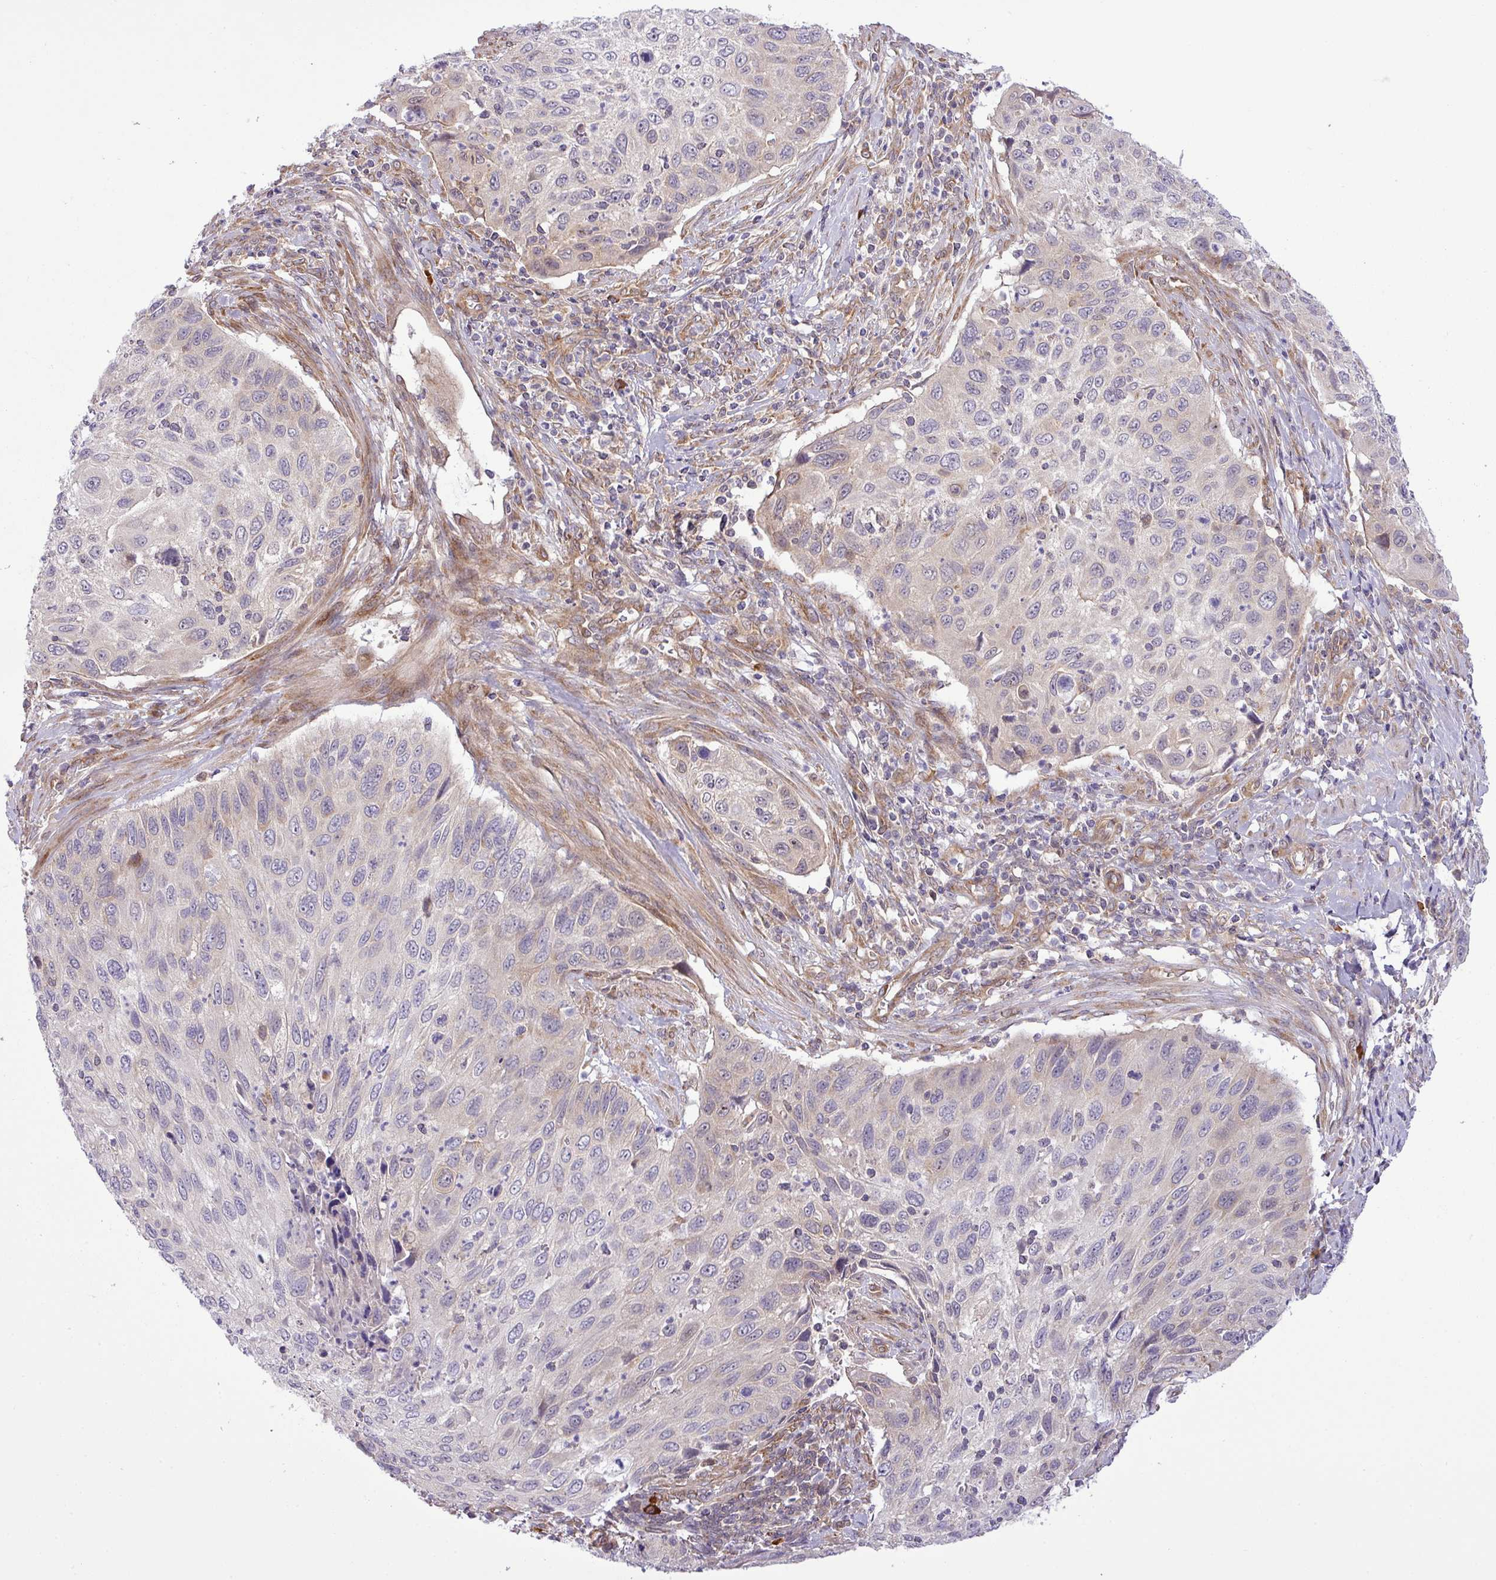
{"staining": {"intensity": "negative", "quantity": "none", "location": "none"}, "tissue": "cervical cancer", "cell_type": "Tumor cells", "image_type": "cancer", "snomed": [{"axis": "morphology", "description": "Squamous cell carcinoma, NOS"}, {"axis": "topography", "description": "Cervix"}], "caption": "Immunohistochemistry image of neoplastic tissue: cervical cancer stained with DAB (3,3'-diaminobenzidine) shows no significant protein positivity in tumor cells.", "gene": "FAM222B", "patient": {"sex": "female", "age": 70}}